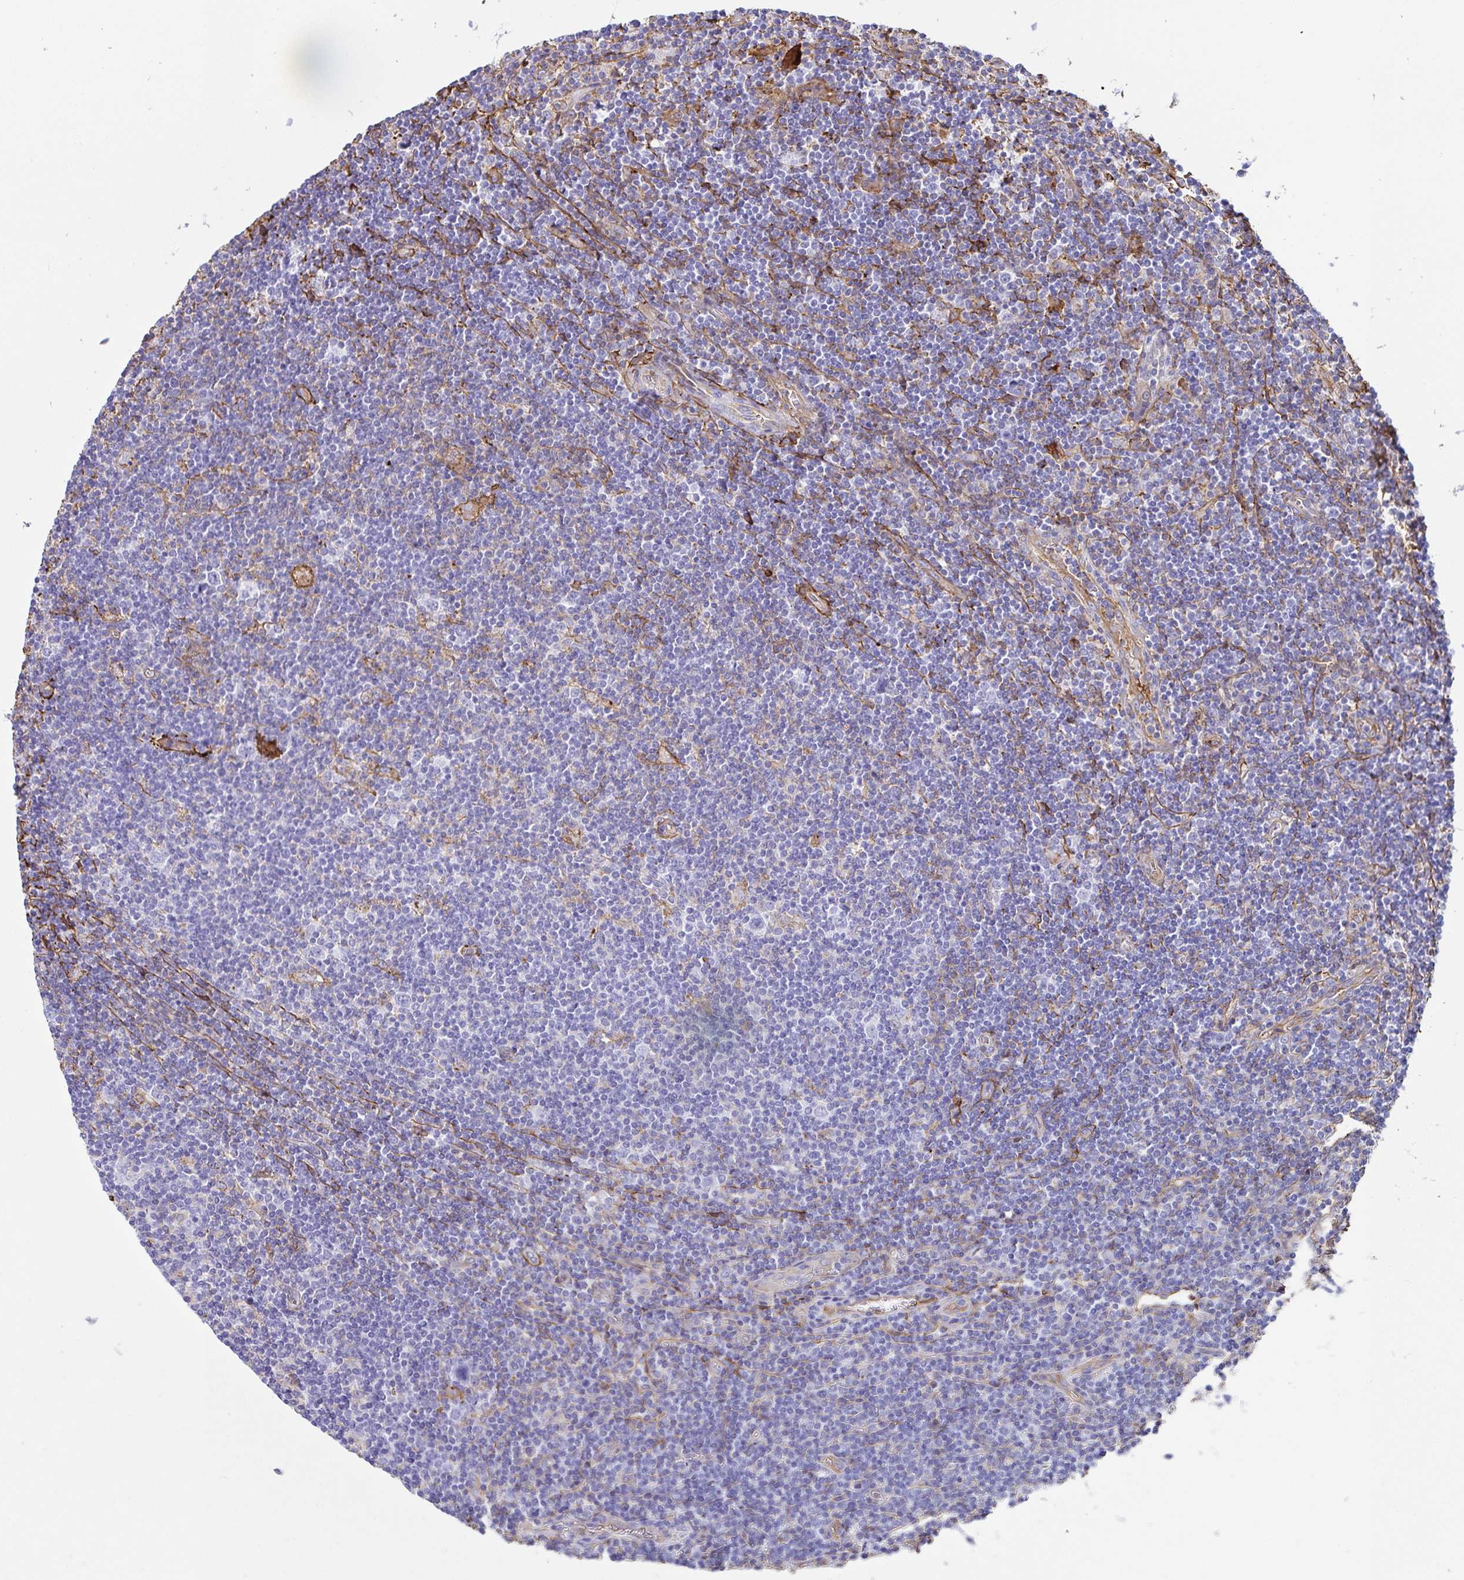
{"staining": {"intensity": "negative", "quantity": "none", "location": "none"}, "tissue": "lymphoma", "cell_type": "Tumor cells", "image_type": "cancer", "snomed": [{"axis": "morphology", "description": "Hodgkin's disease, NOS"}, {"axis": "topography", "description": "Lymph node"}], "caption": "A high-resolution image shows immunohistochemistry (IHC) staining of Hodgkin's disease, which exhibits no significant staining in tumor cells.", "gene": "ANXA2", "patient": {"sex": "male", "age": 40}}